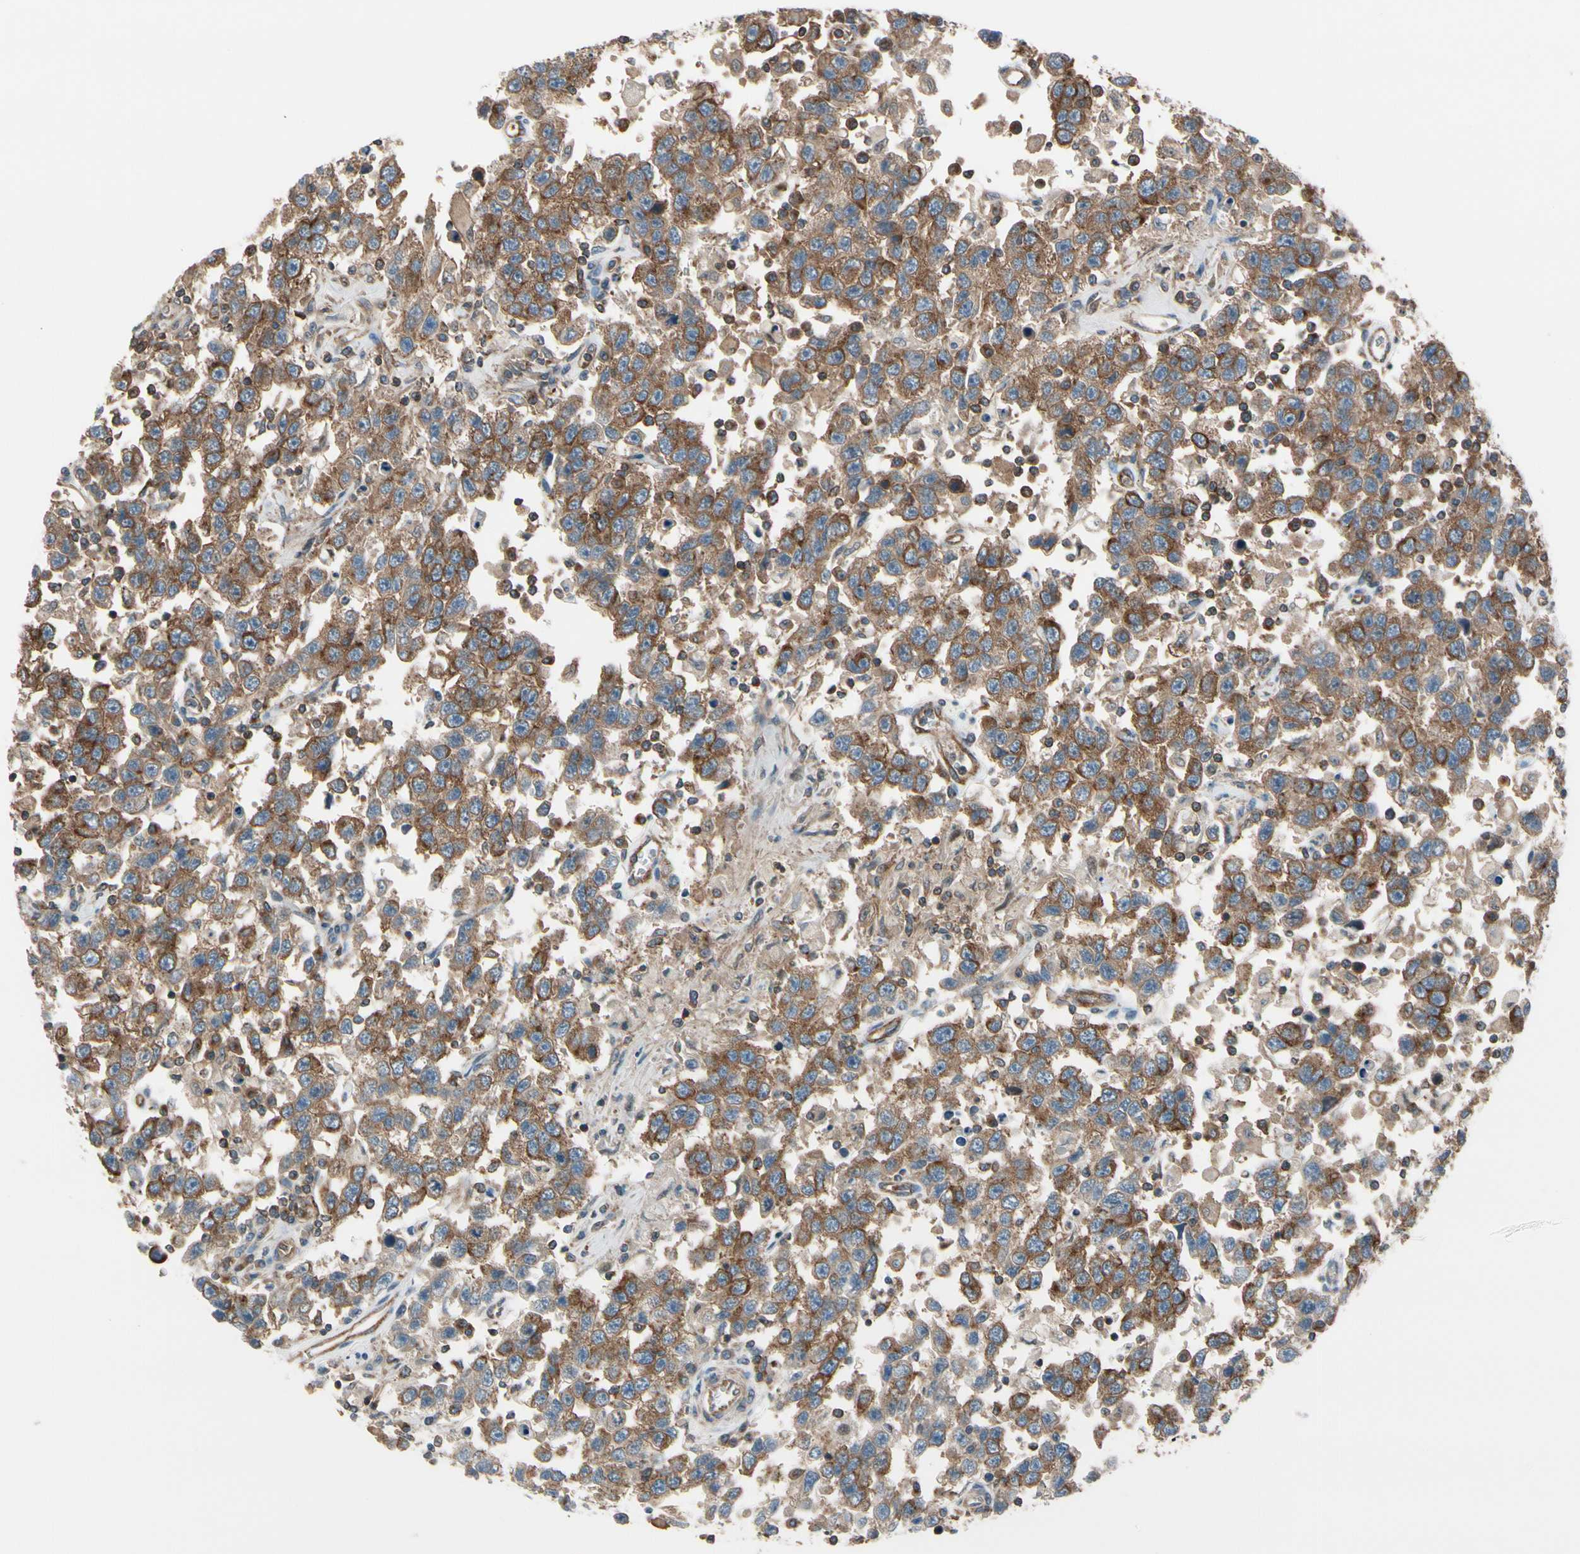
{"staining": {"intensity": "moderate", "quantity": ">75%", "location": "cytoplasmic/membranous"}, "tissue": "testis cancer", "cell_type": "Tumor cells", "image_type": "cancer", "snomed": [{"axis": "morphology", "description": "Seminoma, NOS"}, {"axis": "topography", "description": "Testis"}], "caption": "IHC (DAB (3,3'-diaminobenzidine)) staining of testis cancer (seminoma) shows moderate cytoplasmic/membranous protein positivity in approximately >75% of tumor cells.", "gene": "EPS15", "patient": {"sex": "male", "age": 41}}